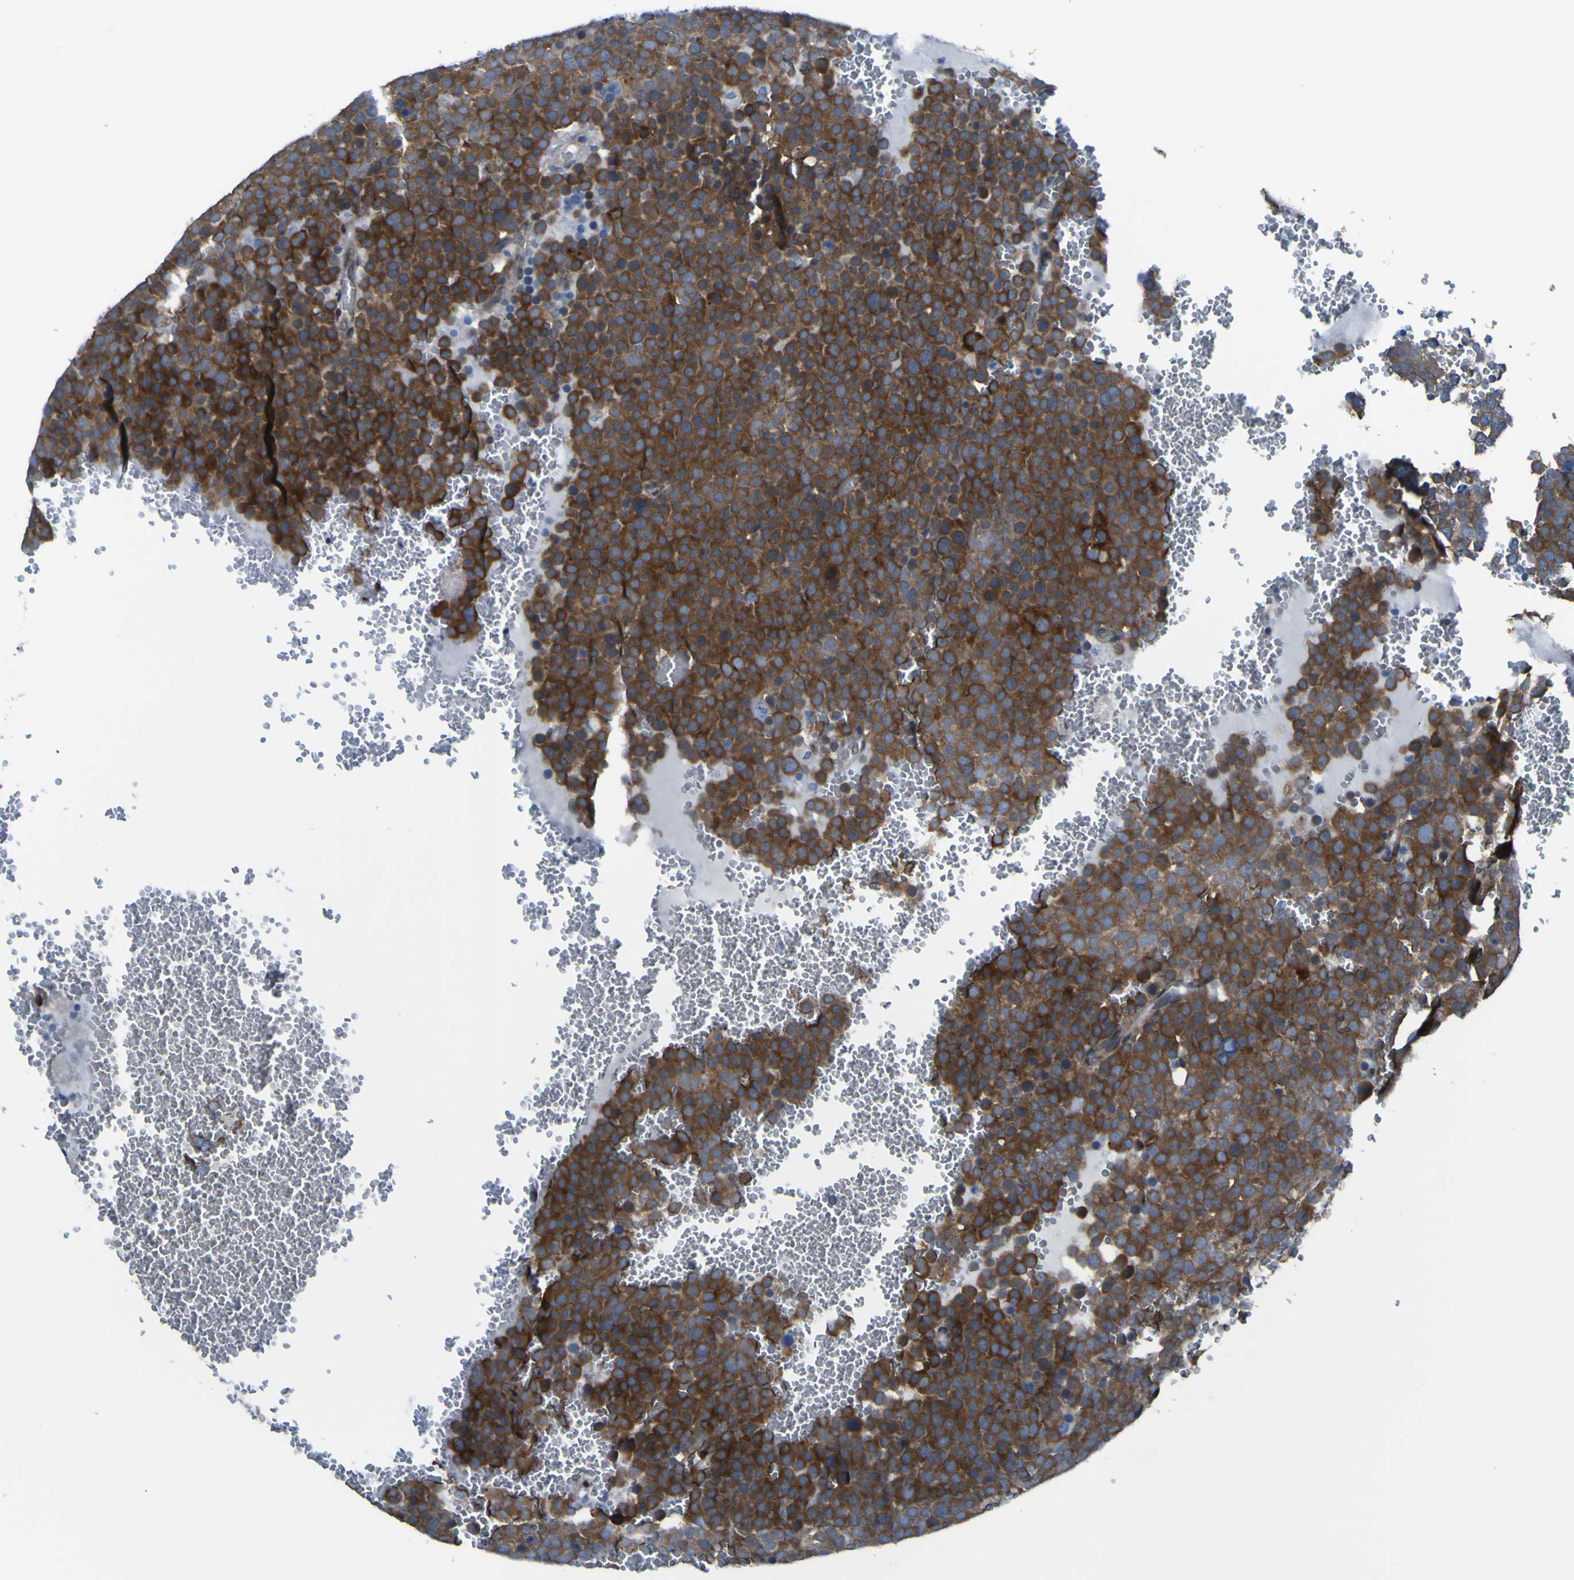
{"staining": {"intensity": "strong", "quantity": ">75%", "location": "cytoplasmic/membranous"}, "tissue": "testis cancer", "cell_type": "Tumor cells", "image_type": "cancer", "snomed": [{"axis": "morphology", "description": "Seminoma, NOS"}, {"axis": "topography", "description": "Testis"}], "caption": "Immunohistochemical staining of human testis seminoma reveals high levels of strong cytoplasmic/membranous expression in about >75% of tumor cells.", "gene": "LRRN1", "patient": {"sex": "male", "age": 71}}